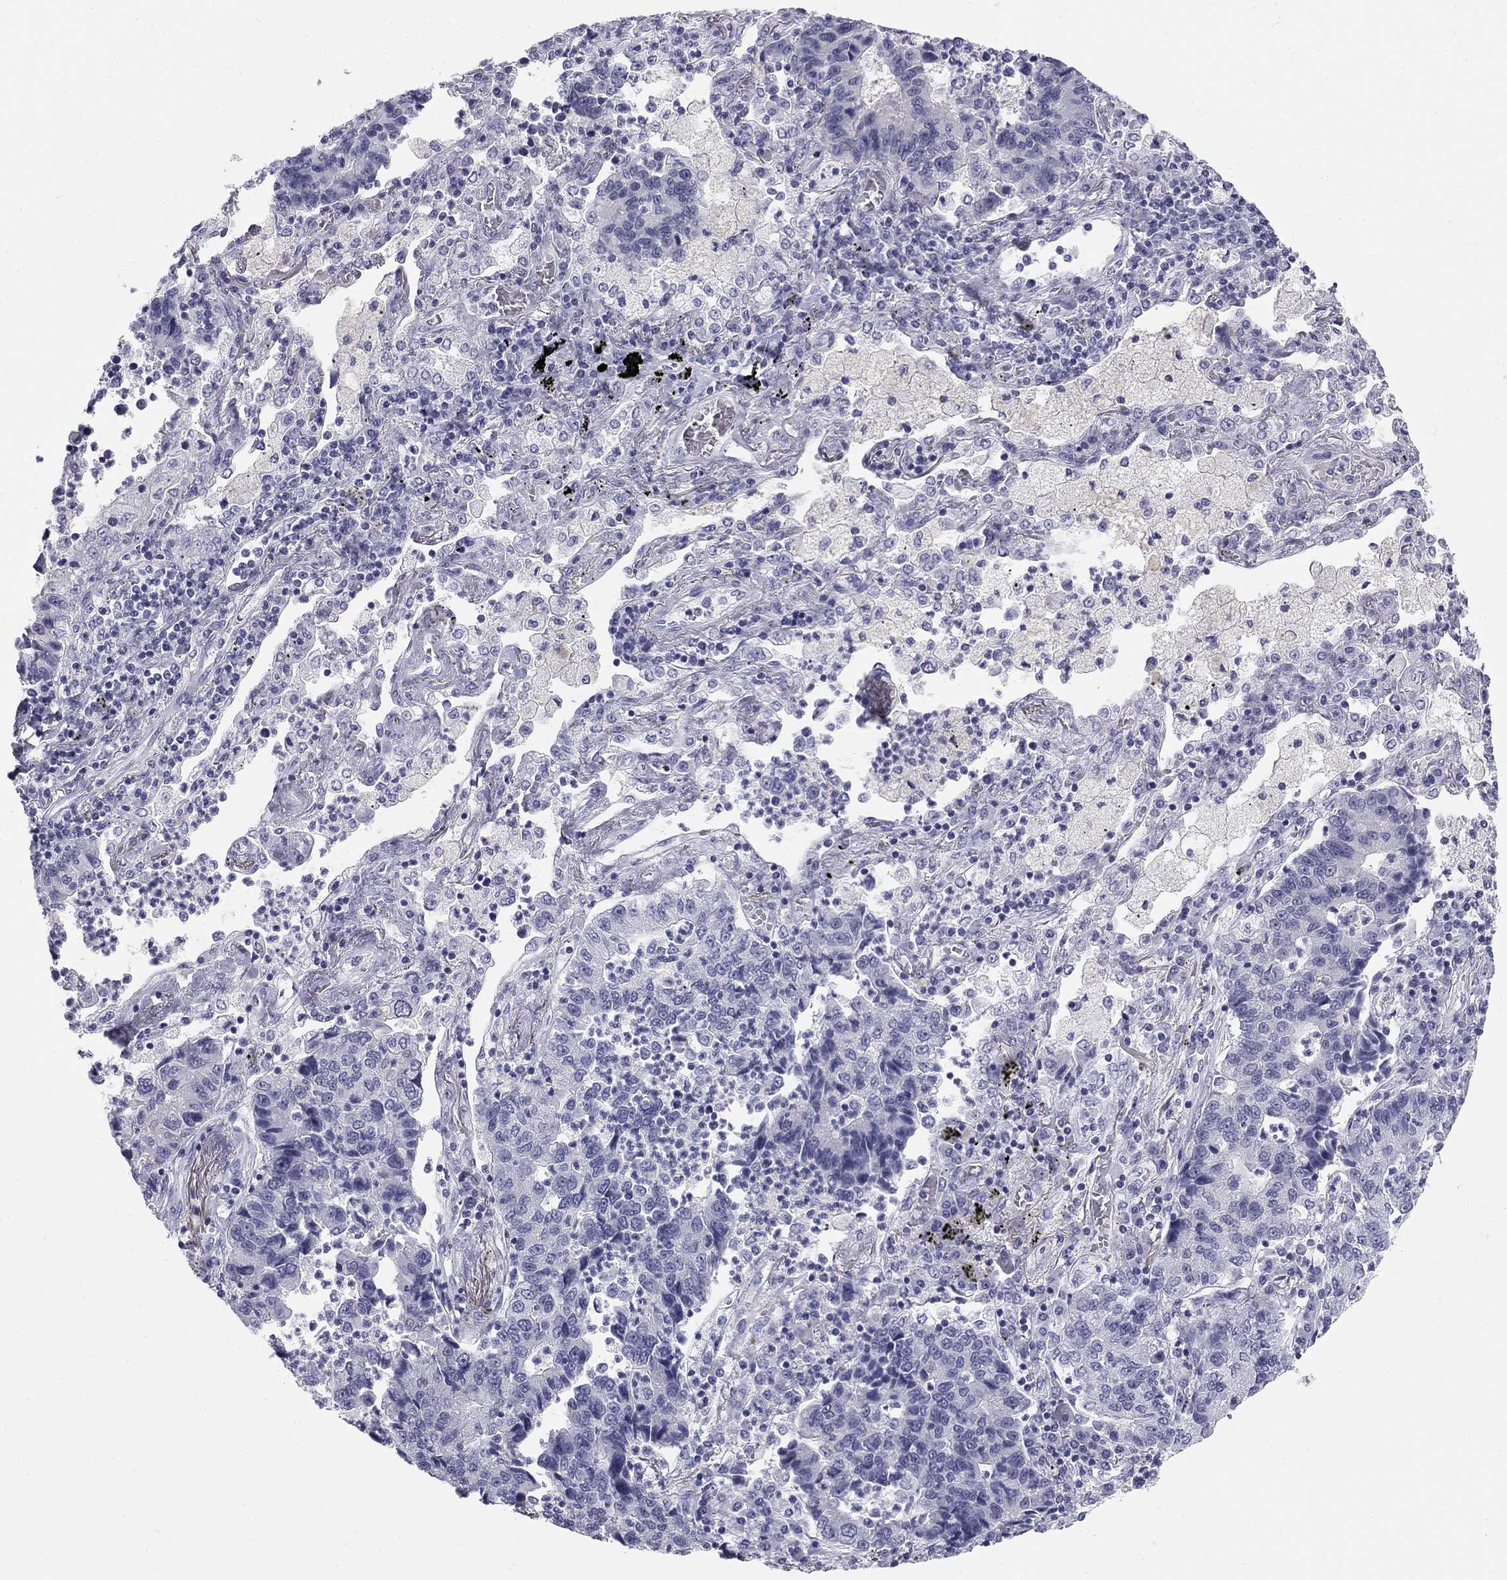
{"staining": {"intensity": "negative", "quantity": "none", "location": "none"}, "tissue": "lung cancer", "cell_type": "Tumor cells", "image_type": "cancer", "snomed": [{"axis": "morphology", "description": "Adenocarcinoma, NOS"}, {"axis": "topography", "description": "Lung"}], "caption": "An image of human lung cancer (adenocarcinoma) is negative for staining in tumor cells. (Stains: DAB (3,3'-diaminobenzidine) immunohistochemistry (IHC) with hematoxylin counter stain, Microscopy: brightfield microscopy at high magnification).", "gene": "SULT2B1", "patient": {"sex": "female", "age": 57}}